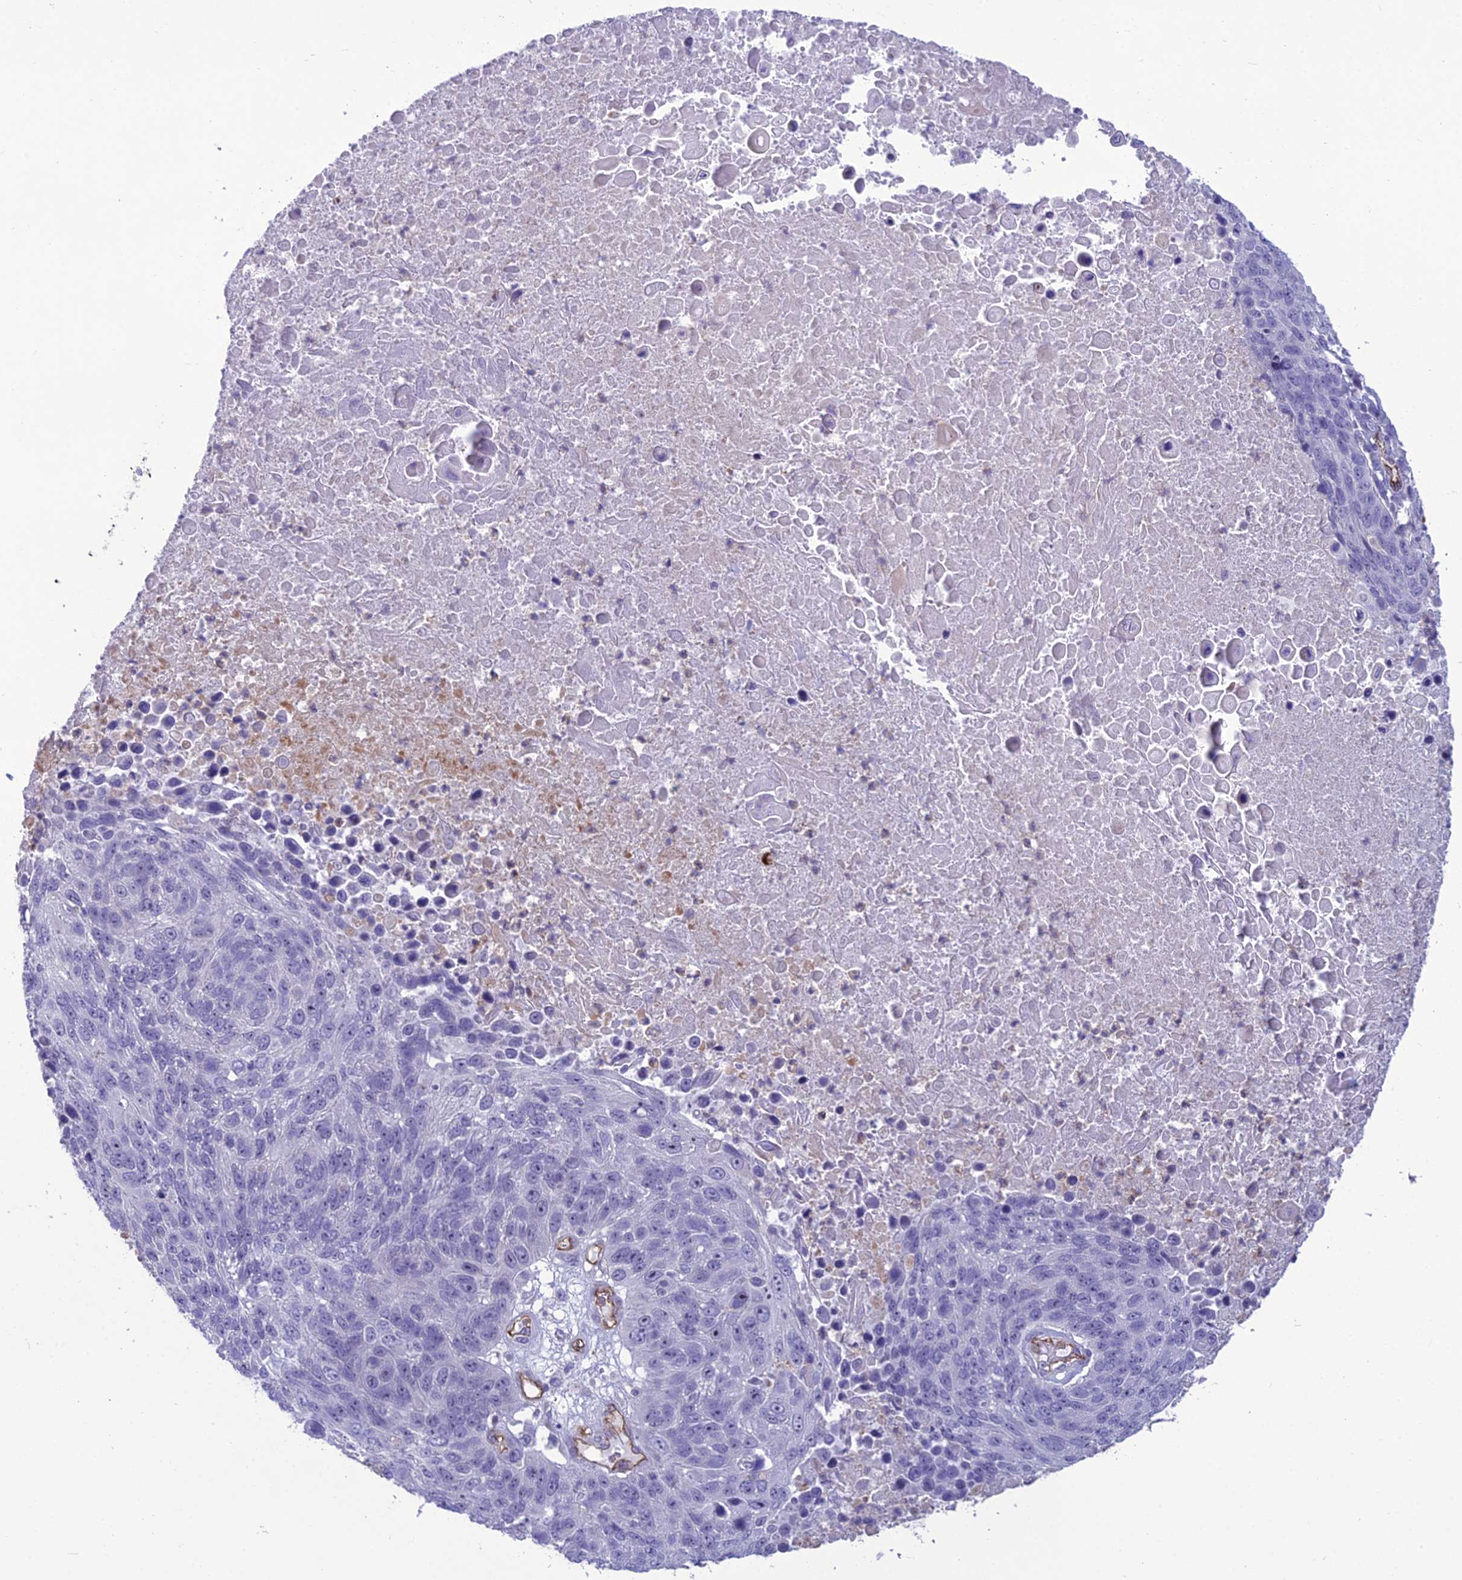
{"staining": {"intensity": "negative", "quantity": "none", "location": "none"}, "tissue": "lung cancer", "cell_type": "Tumor cells", "image_type": "cancer", "snomed": [{"axis": "morphology", "description": "Normal tissue, NOS"}, {"axis": "morphology", "description": "Squamous cell carcinoma, NOS"}, {"axis": "topography", "description": "Lymph node"}, {"axis": "topography", "description": "Lung"}], "caption": "An IHC histopathology image of squamous cell carcinoma (lung) is shown. There is no staining in tumor cells of squamous cell carcinoma (lung).", "gene": "BBS7", "patient": {"sex": "male", "age": 66}}